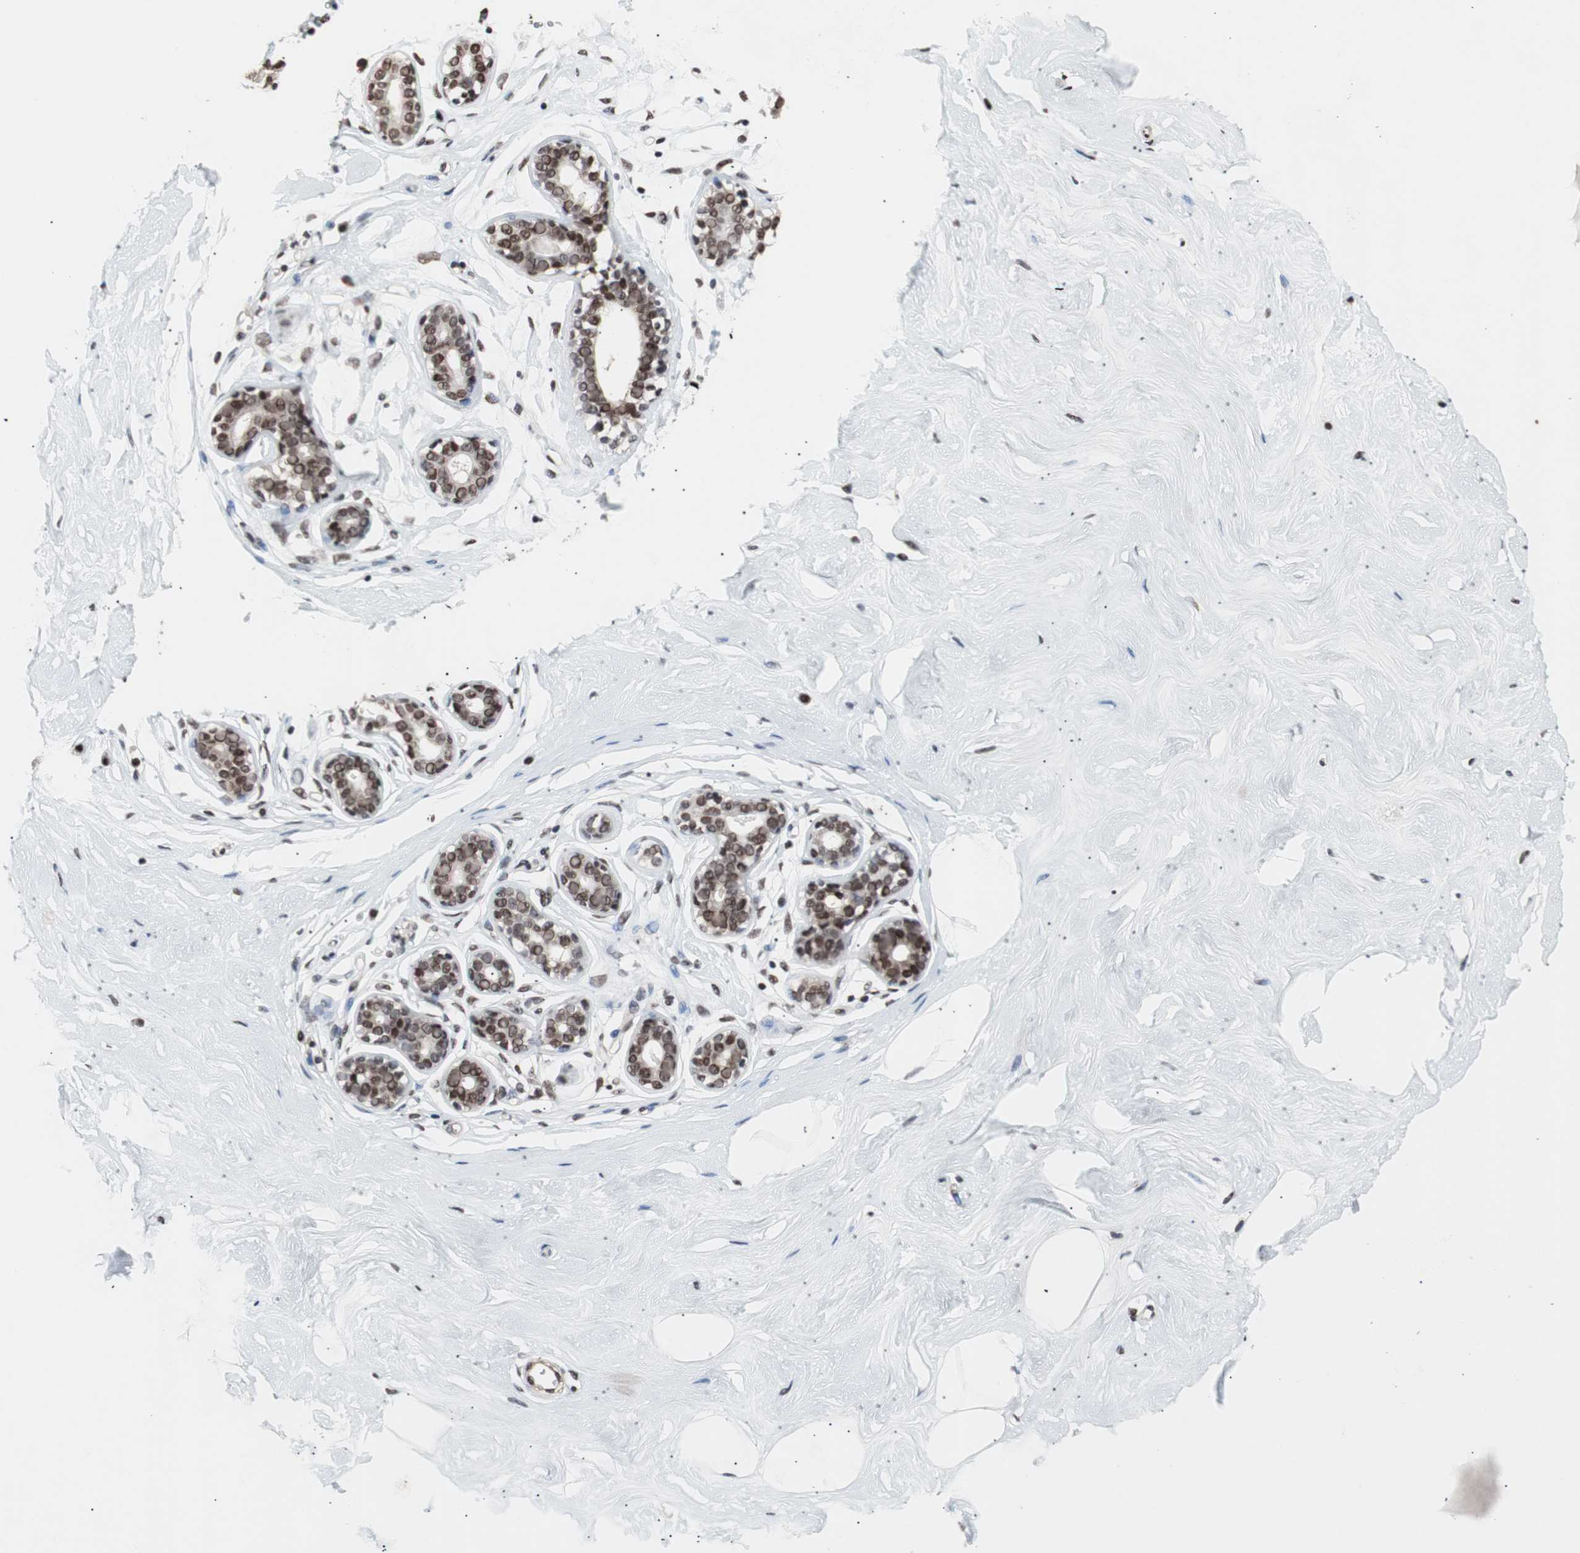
{"staining": {"intensity": "moderate", "quantity": ">75%", "location": "nuclear"}, "tissue": "breast", "cell_type": "Adipocytes", "image_type": "normal", "snomed": [{"axis": "morphology", "description": "Normal tissue, NOS"}, {"axis": "topography", "description": "Breast"}], "caption": "A medium amount of moderate nuclear staining is present in about >75% of adipocytes in benign breast. Nuclei are stained in blue.", "gene": "POGZ", "patient": {"sex": "female", "age": 23}}